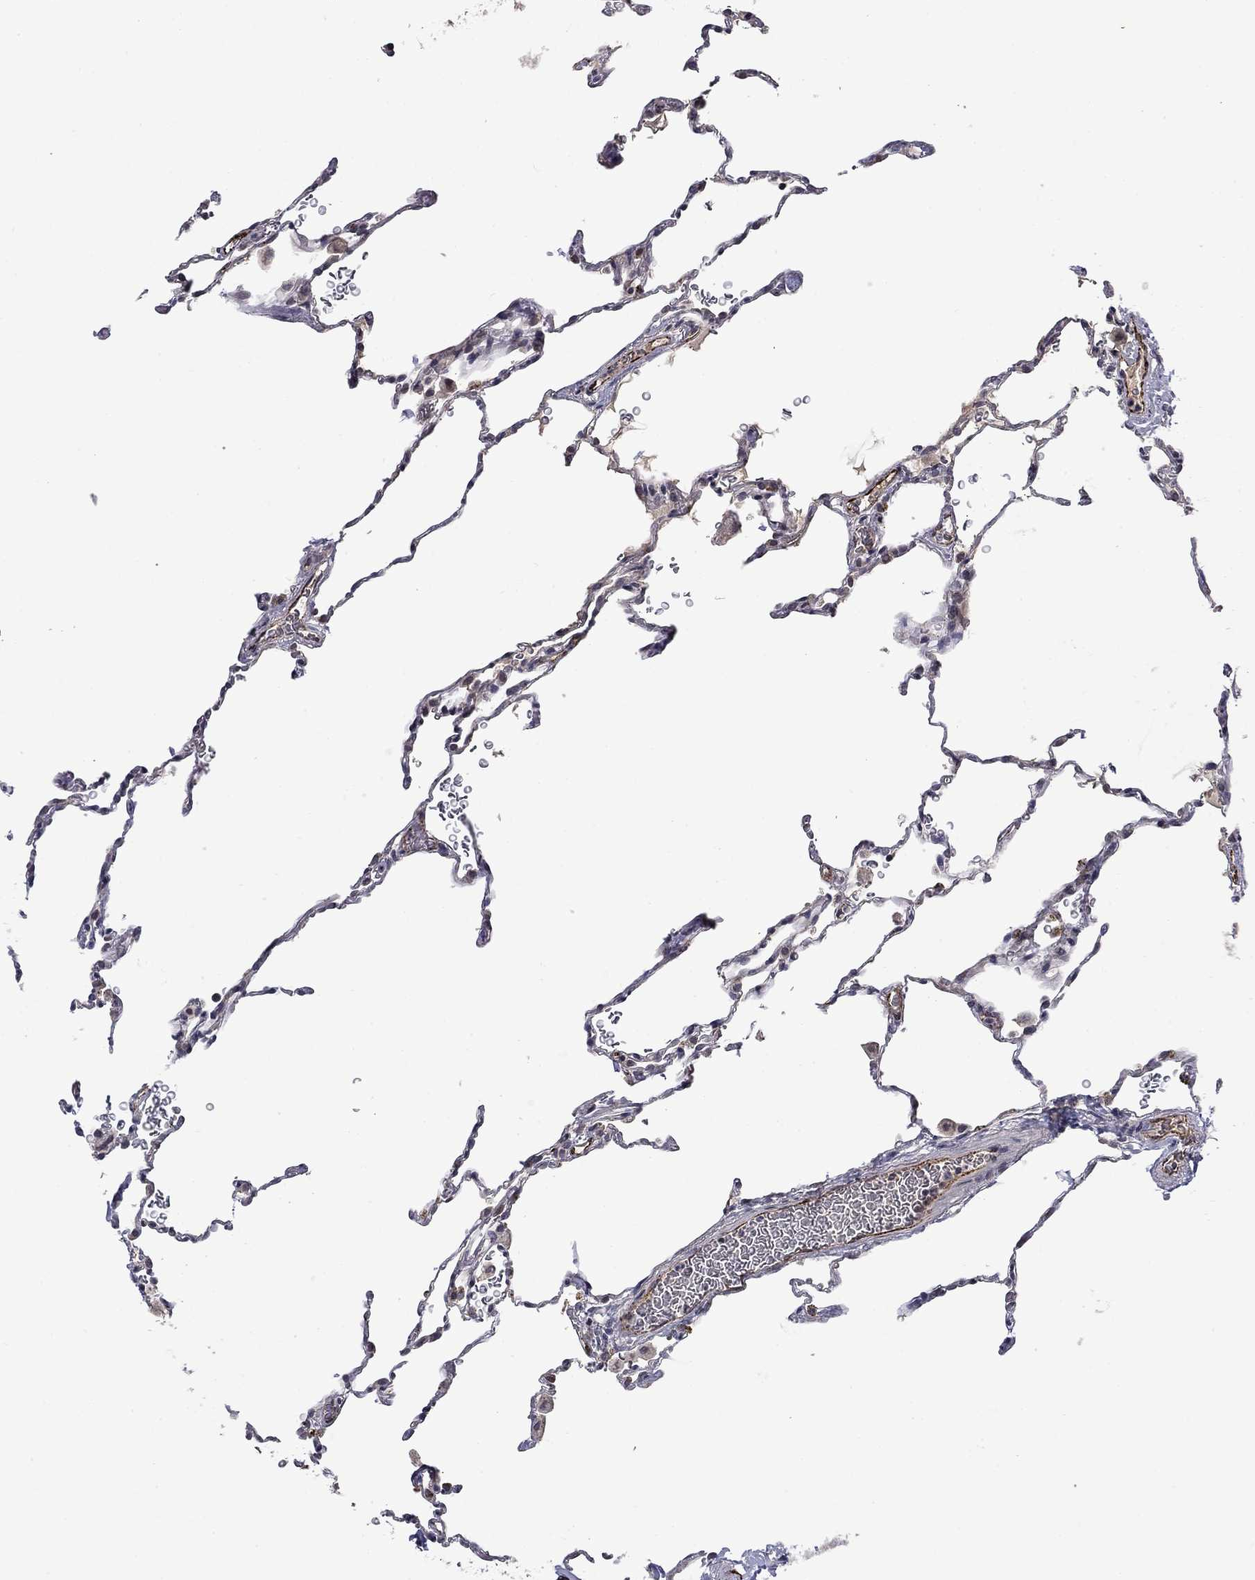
{"staining": {"intensity": "negative", "quantity": "none", "location": "none"}, "tissue": "lung", "cell_type": "Alveolar cells", "image_type": "normal", "snomed": [{"axis": "morphology", "description": "Normal tissue, NOS"}, {"axis": "morphology", "description": "Adenocarcinoma, metastatic, NOS"}, {"axis": "topography", "description": "Lung"}], "caption": "Alveolar cells are negative for brown protein staining in unremarkable lung. (Brightfield microscopy of DAB immunohistochemistry (IHC) at high magnification).", "gene": "SLITRK1", "patient": {"sex": "male", "age": 45}}